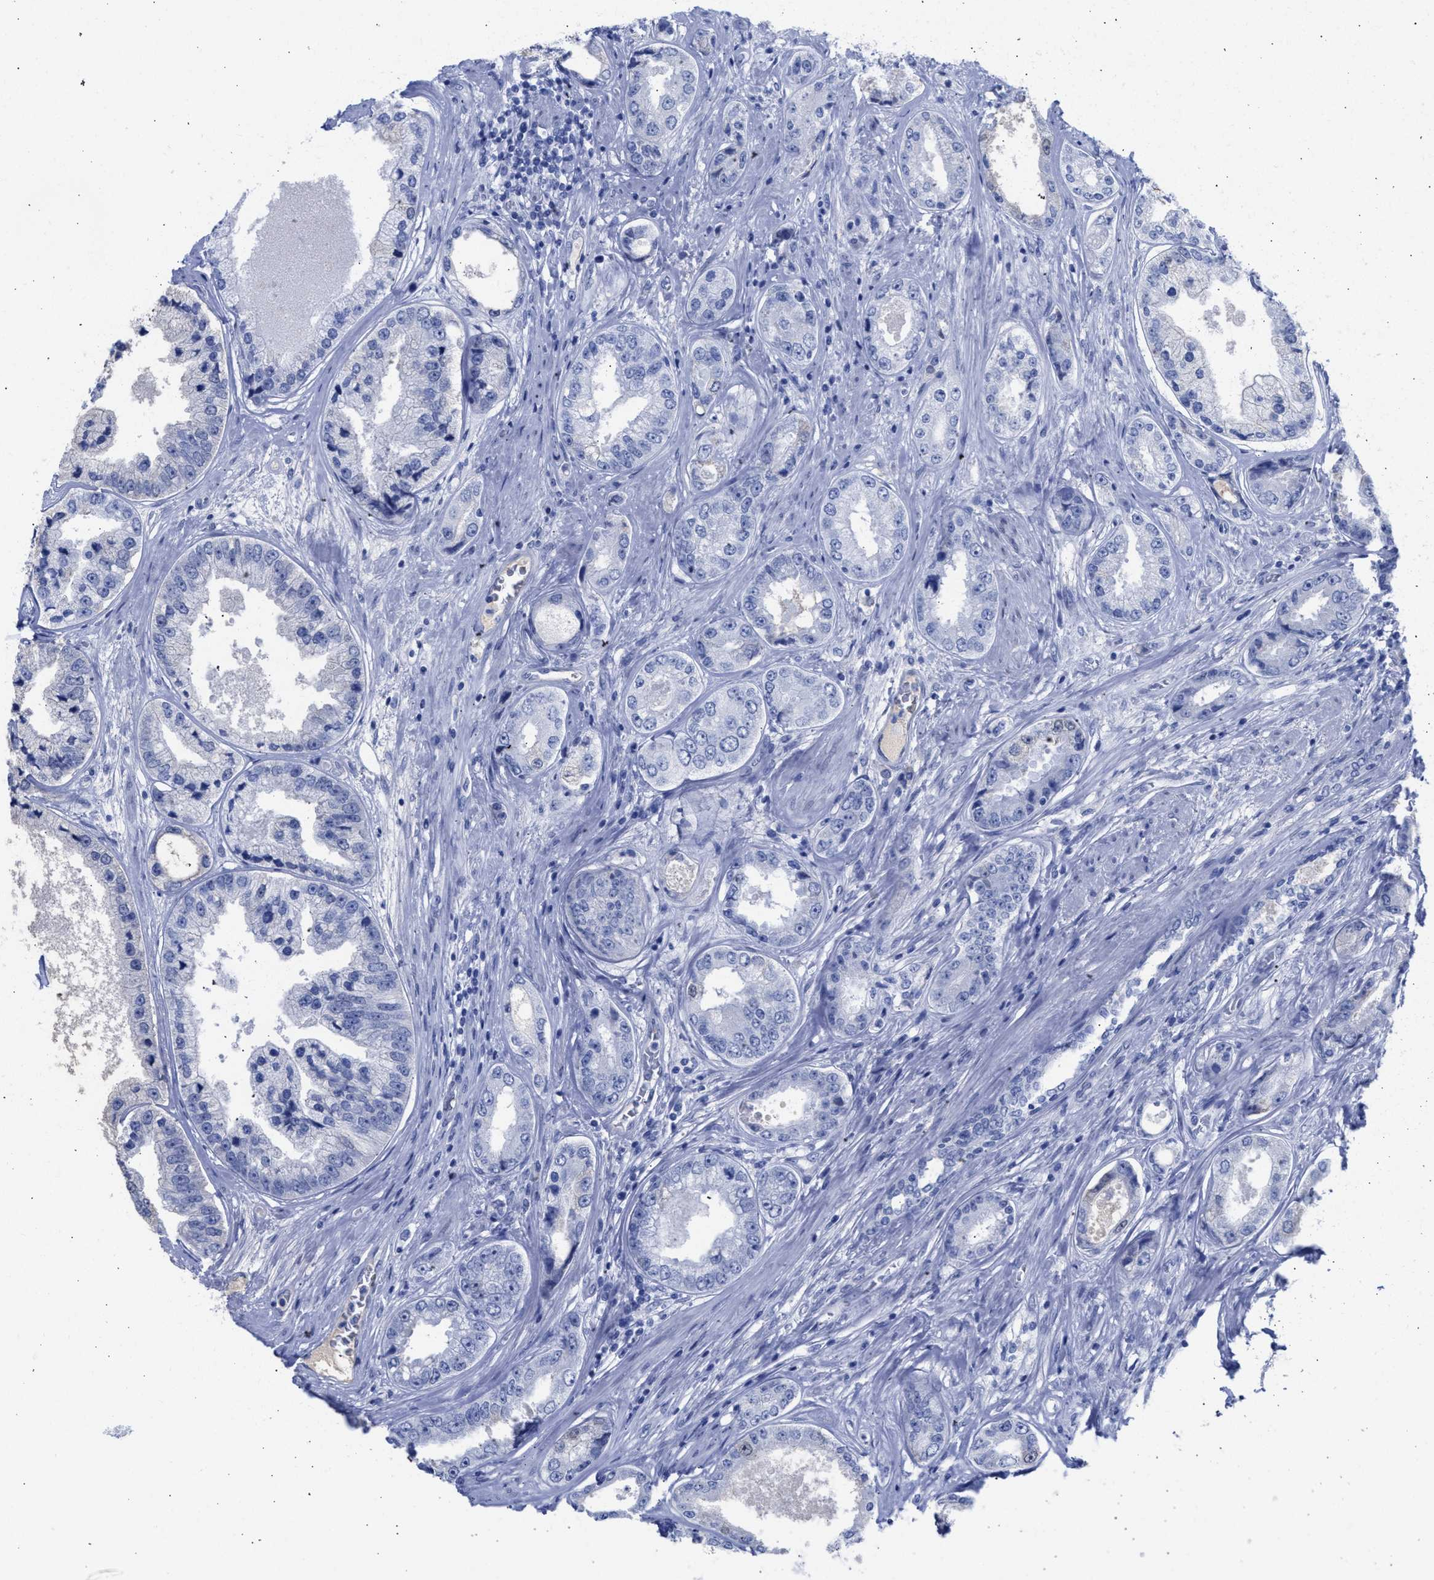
{"staining": {"intensity": "negative", "quantity": "none", "location": "none"}, "tissue": "prostate cancer", "cell_type": "Tumor cells", "image_type": "cancer", "snomed": [{"axis": "morphology", "description": "Adenocarcinoma, High grade"}, {"axis": "topography", "description": "Prostate"}], "caption": "There is no significant positivity in tumor cells of prostate cancer.", "gene": "RSPH1", "patient": {"sex": "male", "age": 61}}